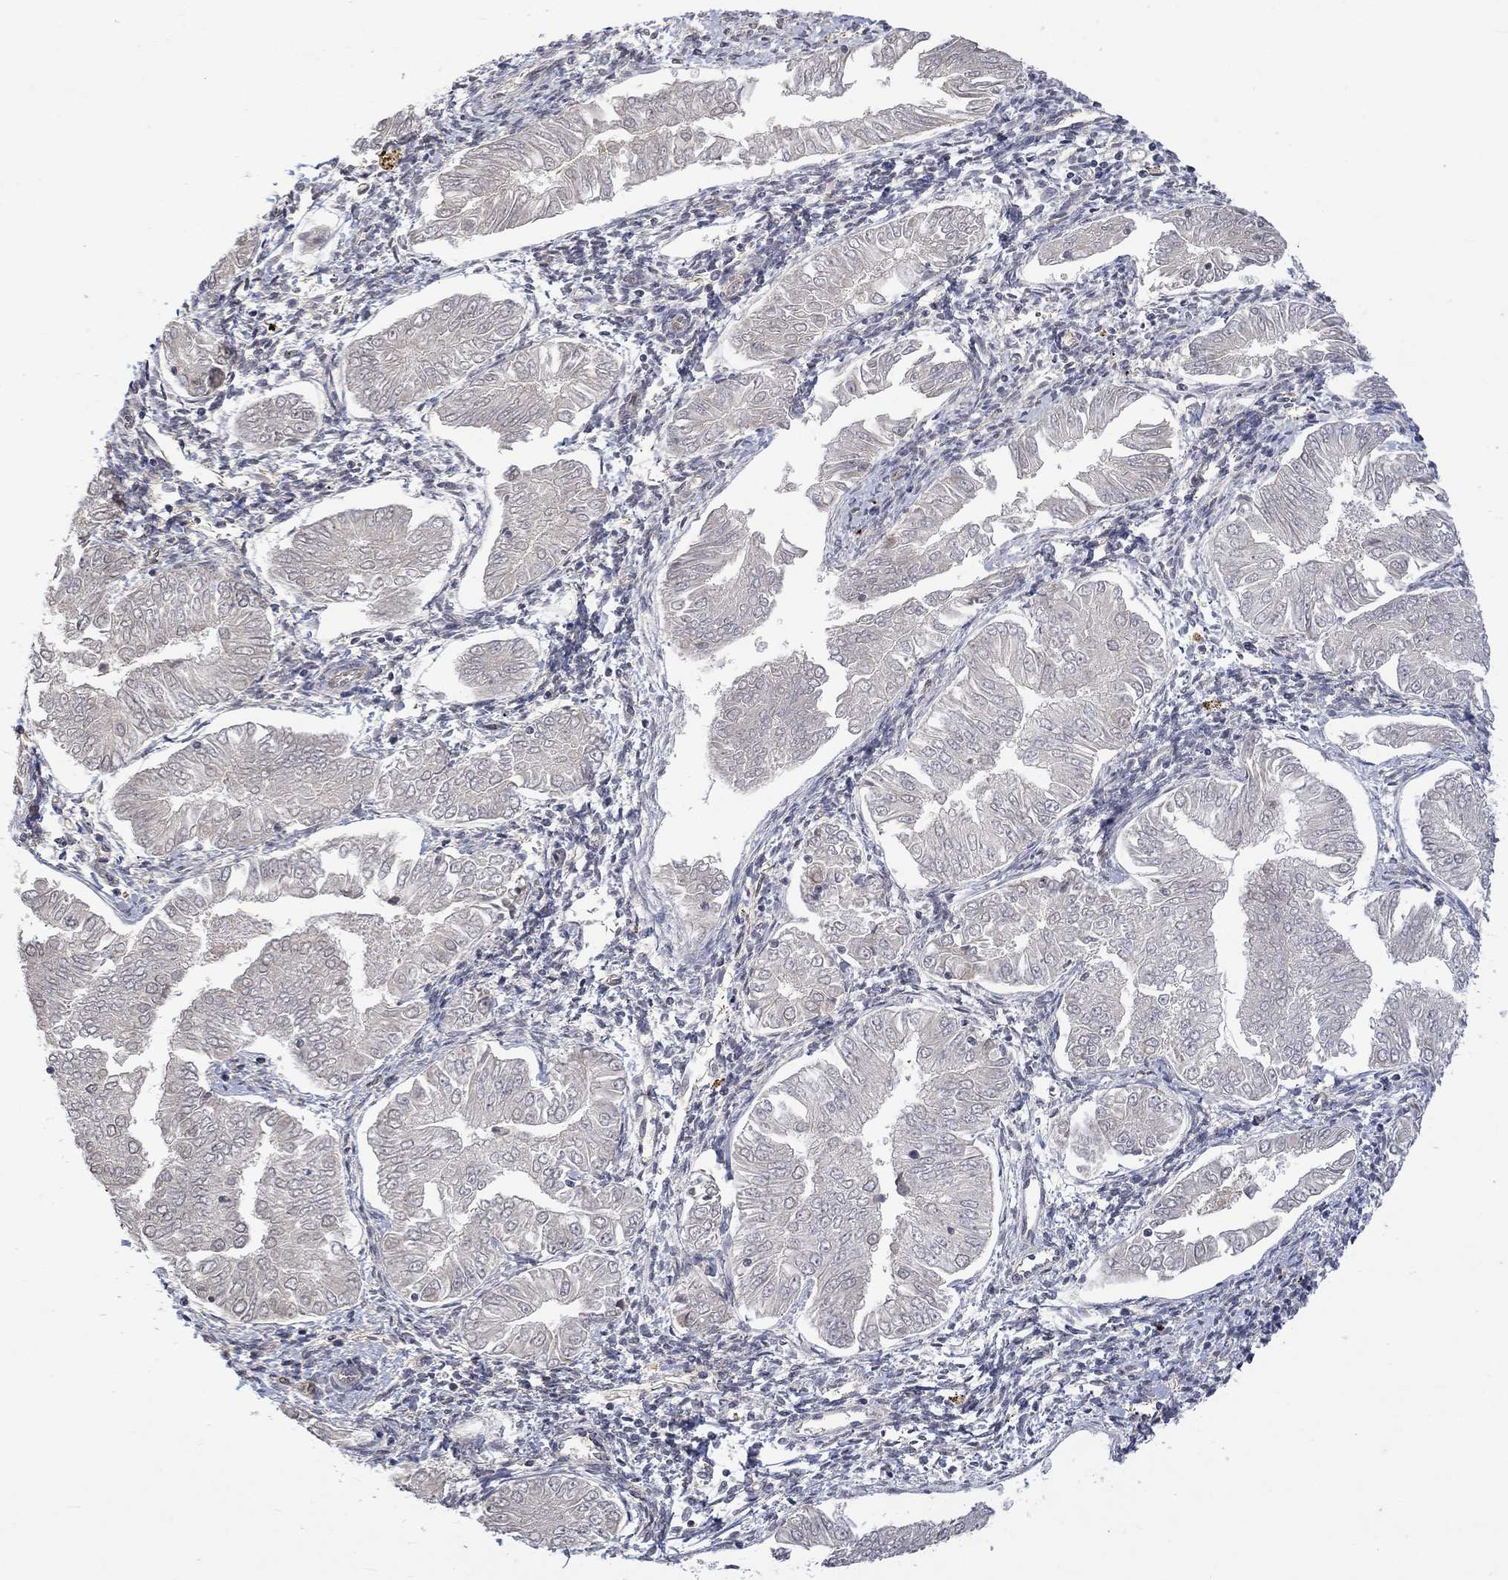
{"staining": {"intensity": "negative", "quantity": "none", "location": "none"}, "tissue": "endometrial cancer", "cell_type": "Tumor cells", "image_type": "cancer", "snomed": [{"axis": "morphology", "description": "Adenocarcinoma, NOS"}, {"axis": "topography", "description": "Endometrium"}], "caption": "High magnification brightfield microscopy of endometrial cancer stained with DAB (3,3'-diaminobenzidine) (brown) and counterstained with hematoxylin (blue): tumor cells show no significant positivity.", "gene": "GRIN2D", "patient": {"sex": "female", "age": 53}}